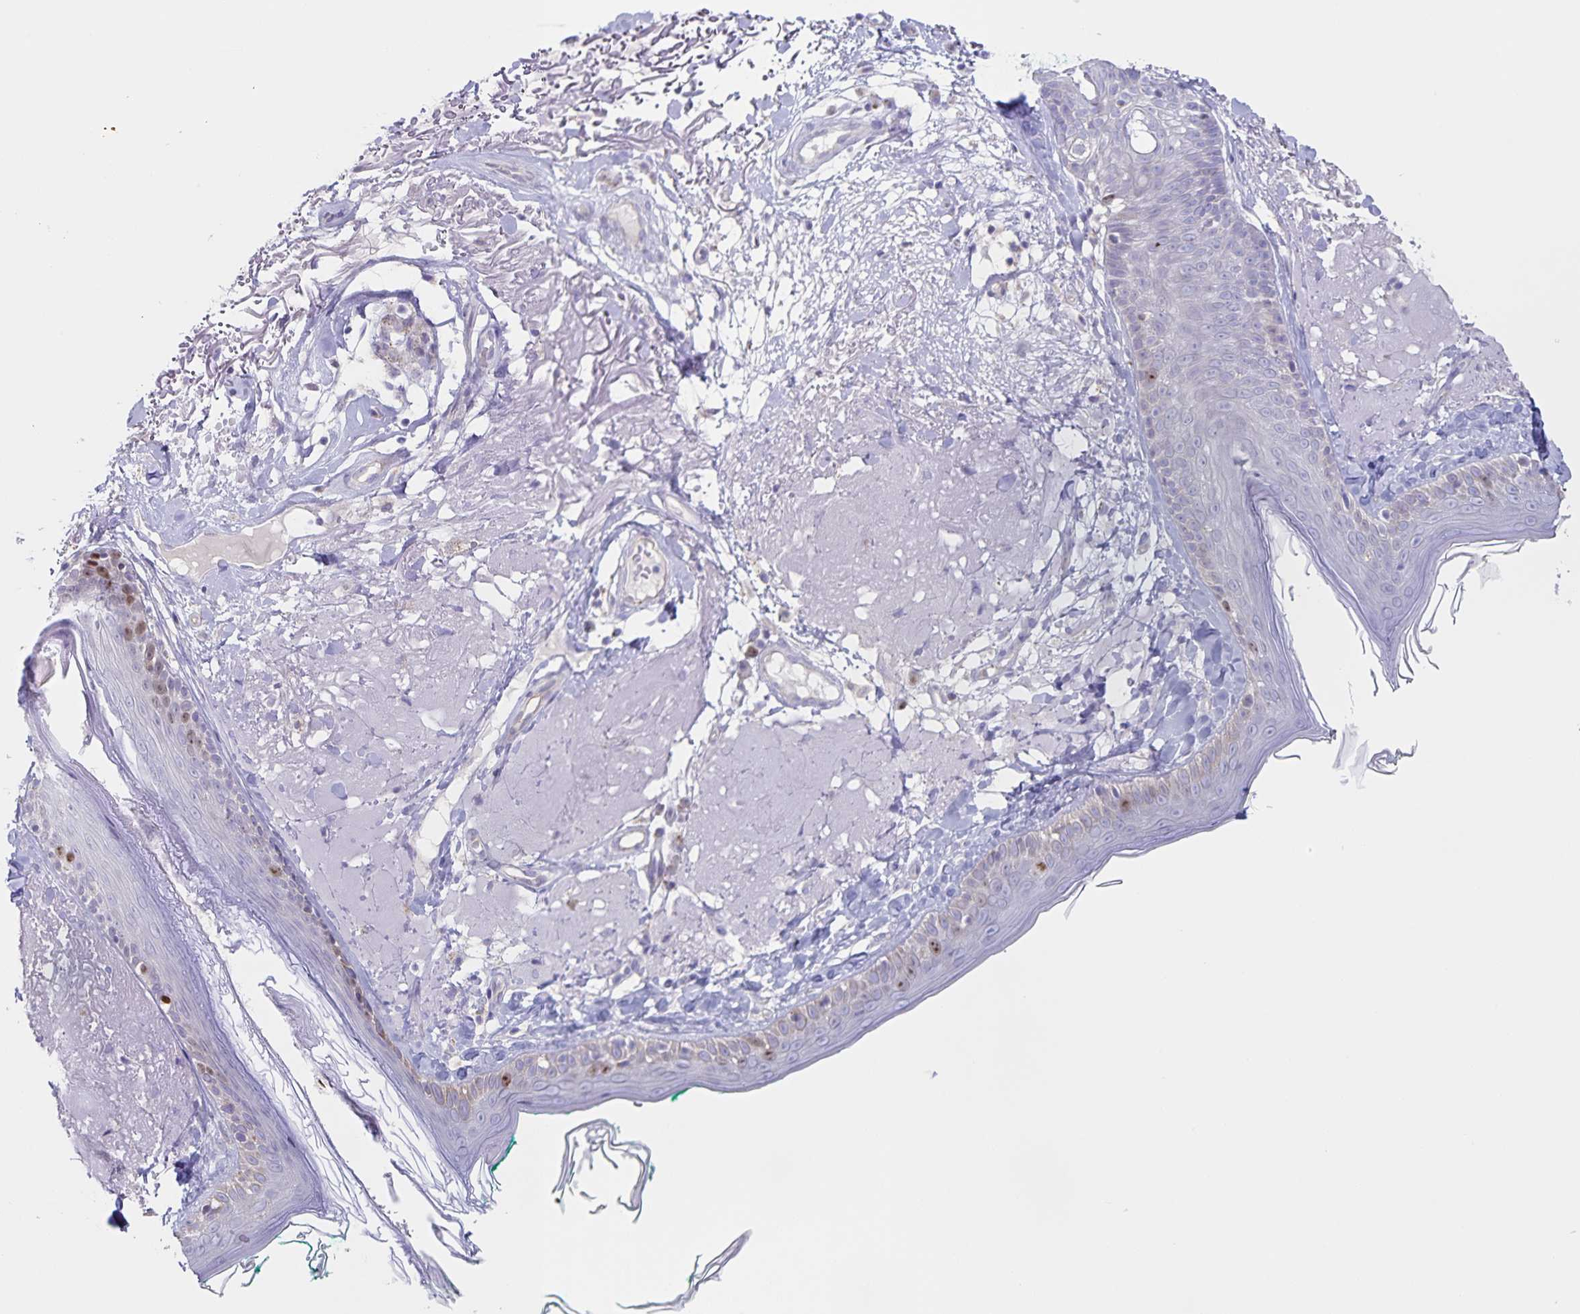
{"staining": {"intensity": "negative", "quantity": "none", "location": "none"}, "tissue": "skin", "cell_type": "Fibroblasts", "image_type": "normal", "snomed": [{"axis": "morphology", "description": "Normal tissue, NOS"}, {"axis": "topography", "description": "Skin"}], "caption": "An immunohistochemistry micrograph of benign skin is shown. There is no staining in fibroblasts of skin. (DAB IHC, high magnification).", "gene": "CENPH", "patient": {"sex": "male", "age": 73}}